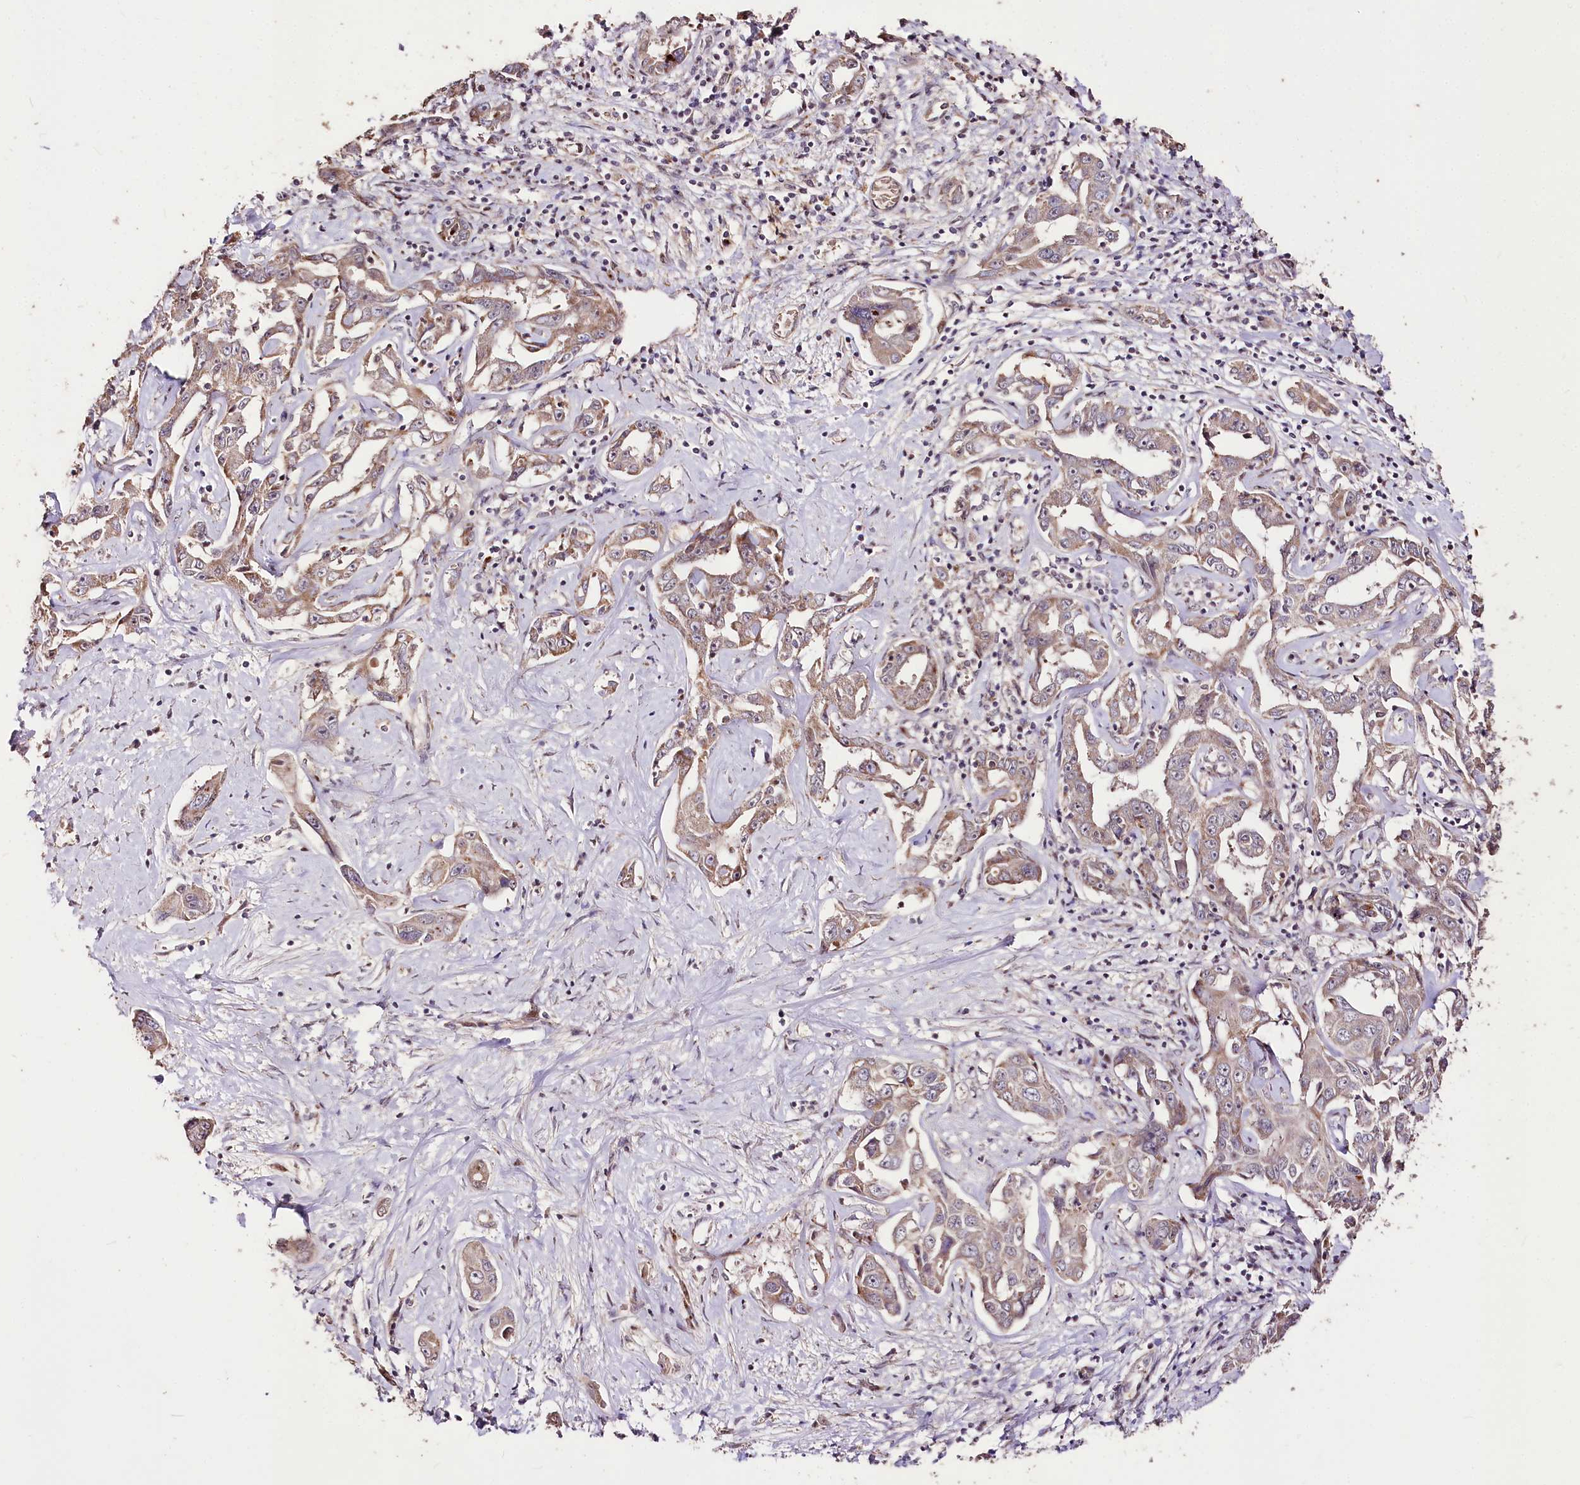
{"staining": {"intensity": "weak", "quantity": "25%-75%", "location": "cytoplasmic/membranous"}, "tissue": "liver cancer", "cell_type": "Tumor cells", "image_type": "cancer", "snomed": [{"axis": "morphology", "description": "Cholangiocarcinoma"}, {"axis": "topography", "description": "Liver"}], "caption": "This micrograph demonstrates liver cholangiocarcinoma stained with immunohistochemistry to label a protein in brown. The cytoplasmic/membranous of tumor cells show weak positivity for the protein. Nuclei are counter-stained blue.", "gene": "CARD19", "patient": {"sex": "male", "age": 59}}